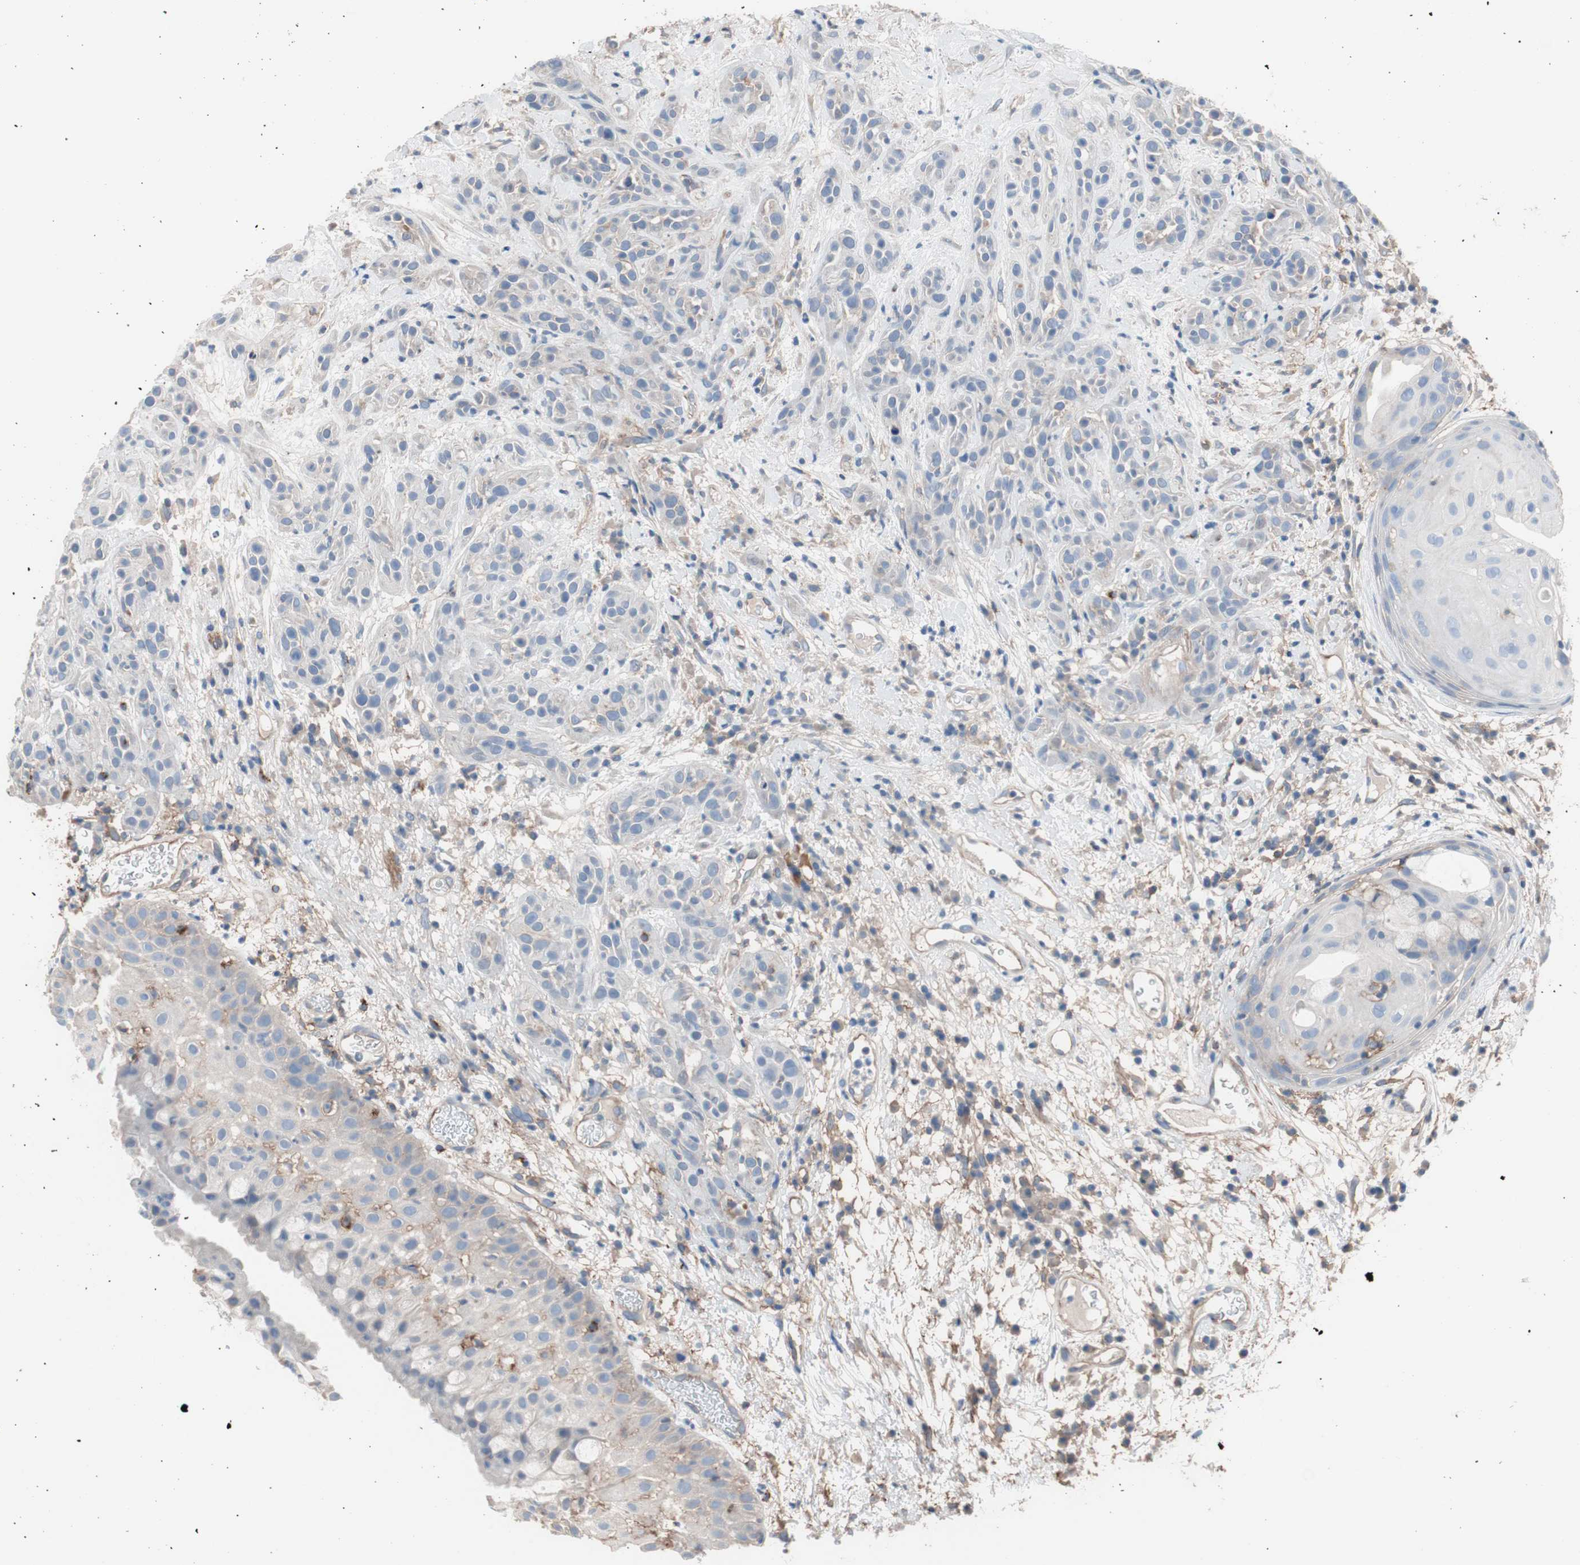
{"staining": {"intensity": "negative", "quantity": "none", "location": "none"}, "tissue": "head and neck cancer", "cell_type": "Tumor cells", "image_type": "cancer", "snomed": [{"axis": "morphology", "description": "Squamous cell carcinoma, NOS"}, {"axis": "topography", "description": "Head-Neck"}], "caption": "A high-resolution image shows IHC staining of head and neck cancer (squamous cell carcinoma), which displays no significant expression in tumor cells.", "gene": "CD81", "patient": {"sex": "male", "age": 62}}